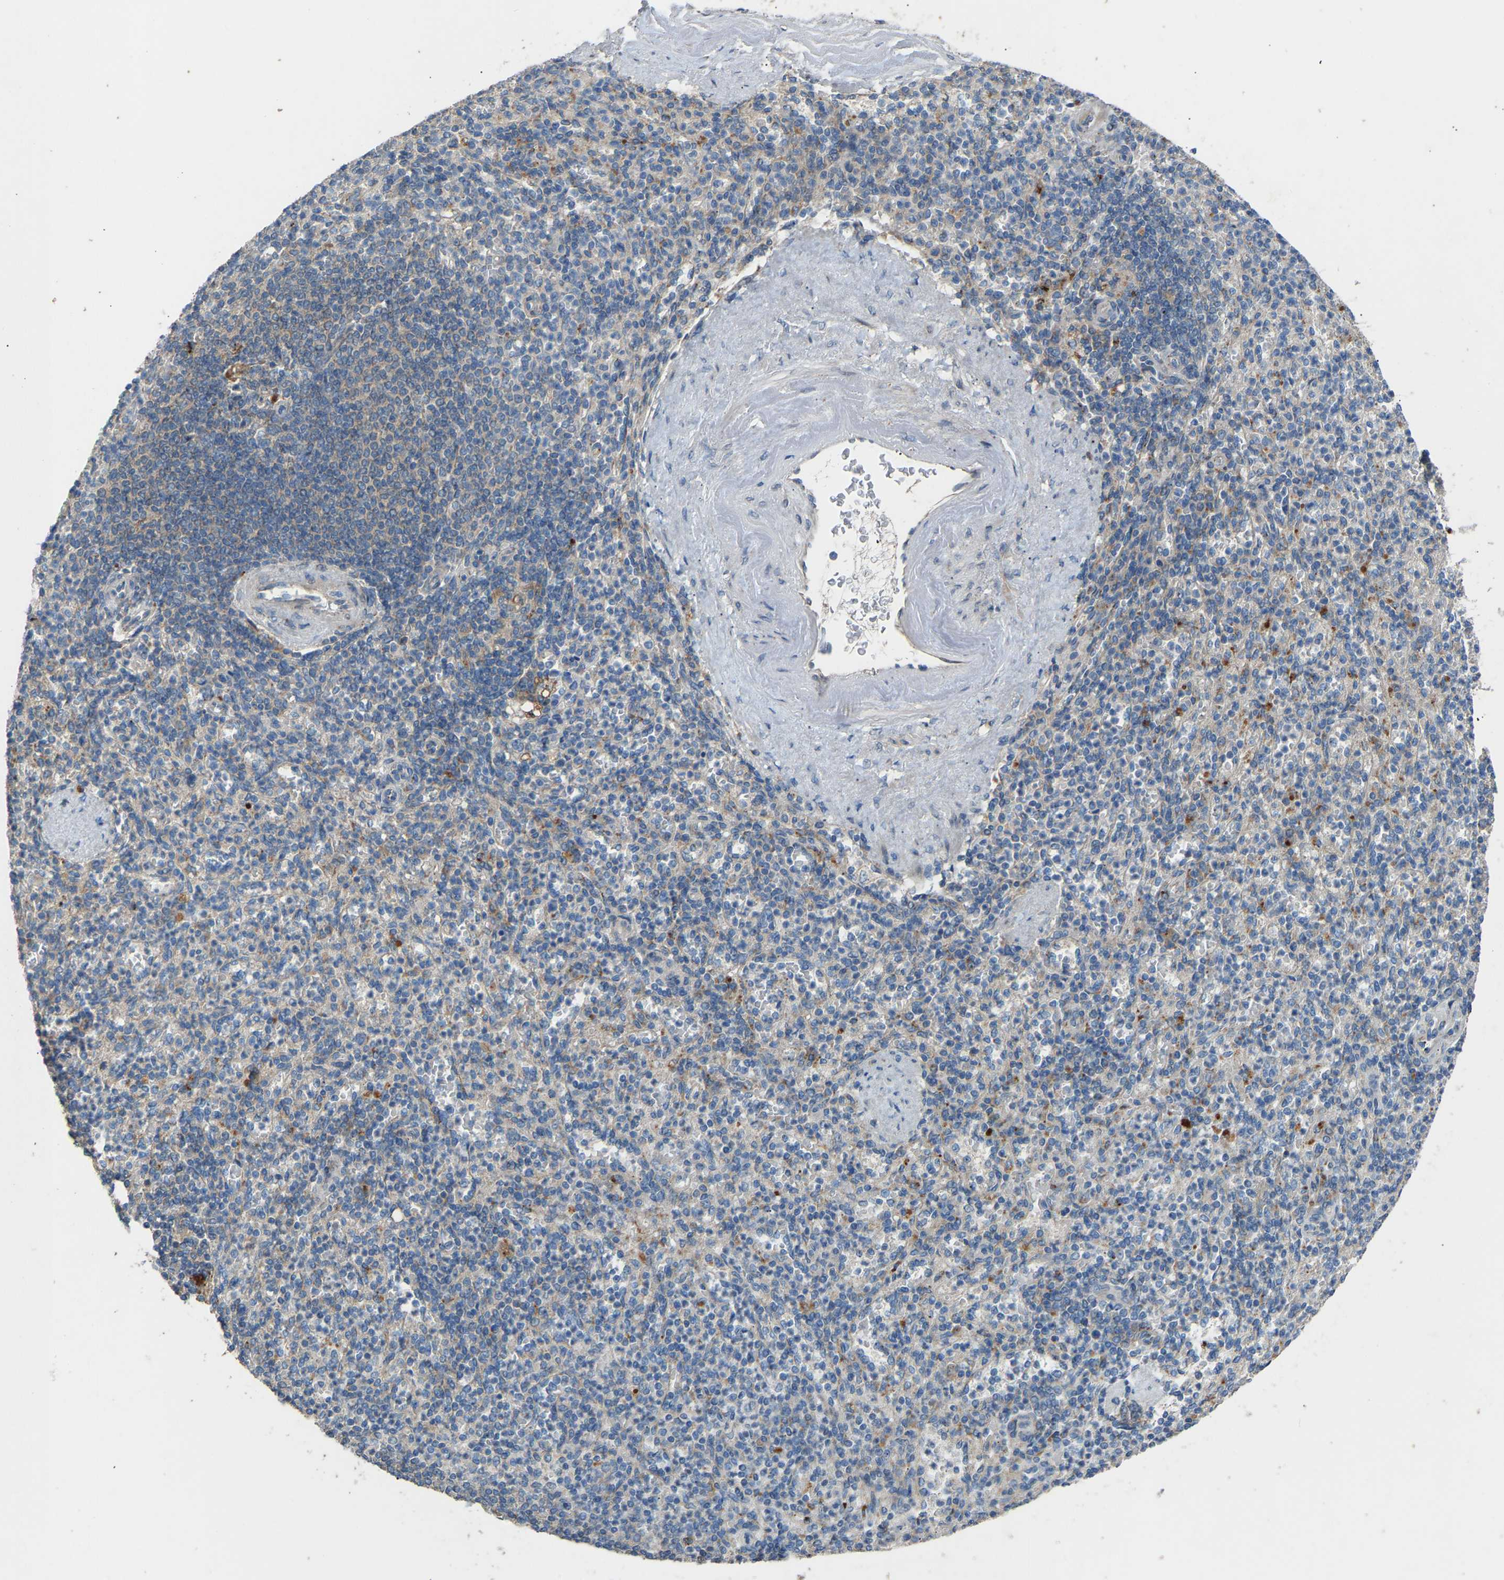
{"staining": {"intensity": "weak", "quantity": "<25%", "location": "cytoplasmic/membranous"}, "tissue": "spleen", "cell_type": "Cells in red pulp", "image_type": "normal", "snomed": [{"axis": "morphology", "description": "Normal tissue, NOS"}, {"axis": "topography", "description": "Spleen"}], "caption": "A high-resolution photomicrograph shows immunohistochemistry staining of unremarkable spleen, which displays no significant staining in cells in red pulp.", "gene": "RGP1", "patient": {"sex": "female", "age": 74}}